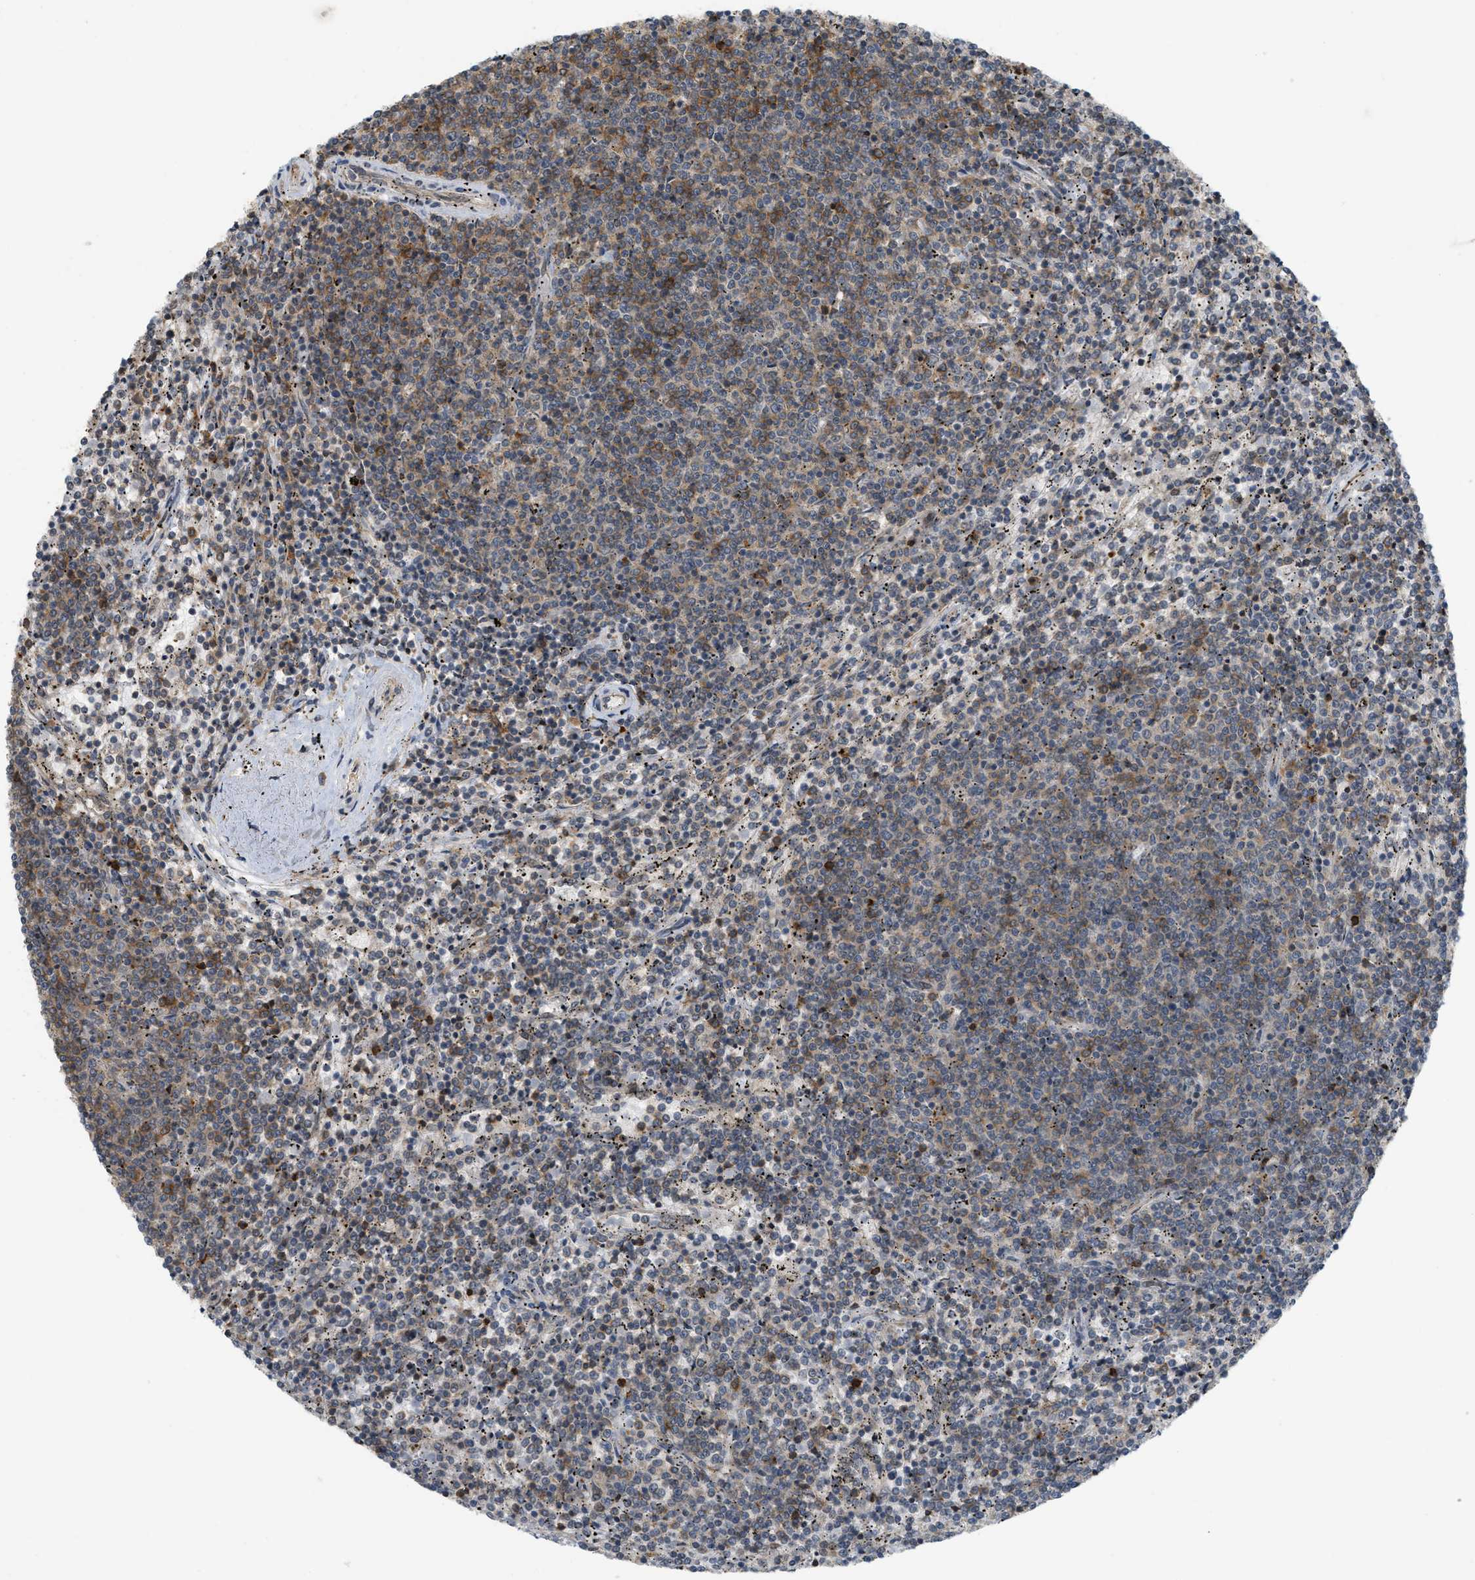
{"staining": {"intensity": "weak", "quantity": "25%-75%", "location": "cytoplasmic/membranous"}, "tissue": "lymphoma", "cell_type": "Tumor cells", "image_type": "cancer", "snomed": [{"axis": "morphology", "description": "Malignant lymphoma, non-Hodgkin's type, Low grade"}, {"axis": "topography", "description": "Spleen"}], "caption": "A low amount of weak cytoplasmic/membranous positivity is appreciated in about 25%-75% of tumor cells in low-grade malignant lymphoma, non-Hodgkin's type tissue. Using DAB (brown) and hematoxylin (blue) stains, captured at high magnification using brightfield microscopy.", "gene": "PRKD1", "patient": {"sex": "female", "age": 50}}